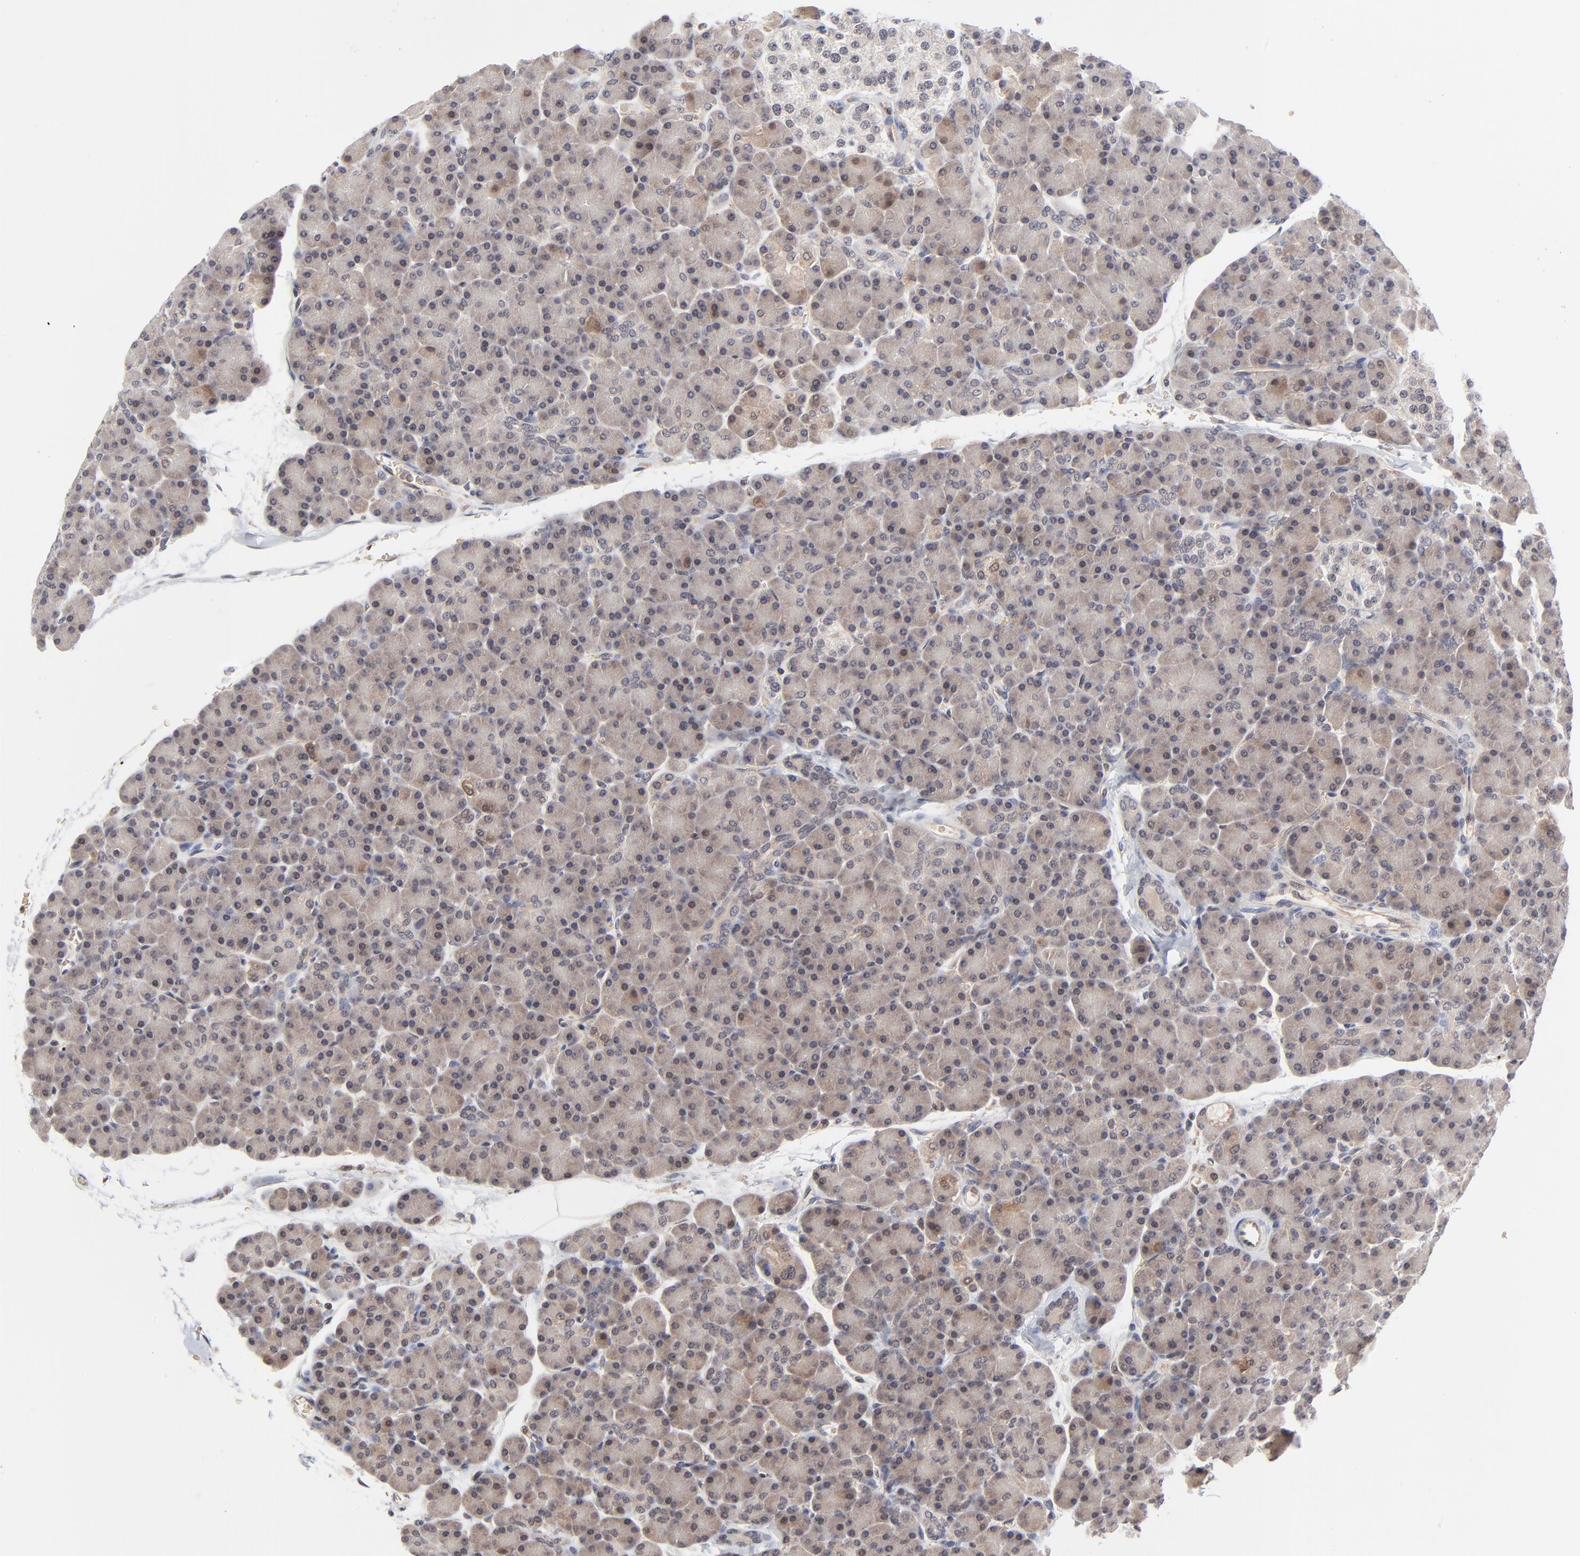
{"staining": {"intensity": "weak", "quantity": "25%-75%", "location": "cytoplasmic/membranous"}, "tissue": "pancreas", "cell_type": "Exocrine glandular cells", "image_type": "normal", "snomed": [{"axis": "morphology", "description": "Normal tissue, NOS"}, {"axis": "topography", "description": "Pancreas"}], "caption": "A brown stain labels weak cytoplasmic/membranous positivity of a protein in exocrine glandular cells of normal human pancreas. (DAB (3,3'-diaminobenzidine) IHC, brown staining for protein, blue staining for nuclei).", "gene": "CASP10", "patient": {"sex": "female", "age": 43}}